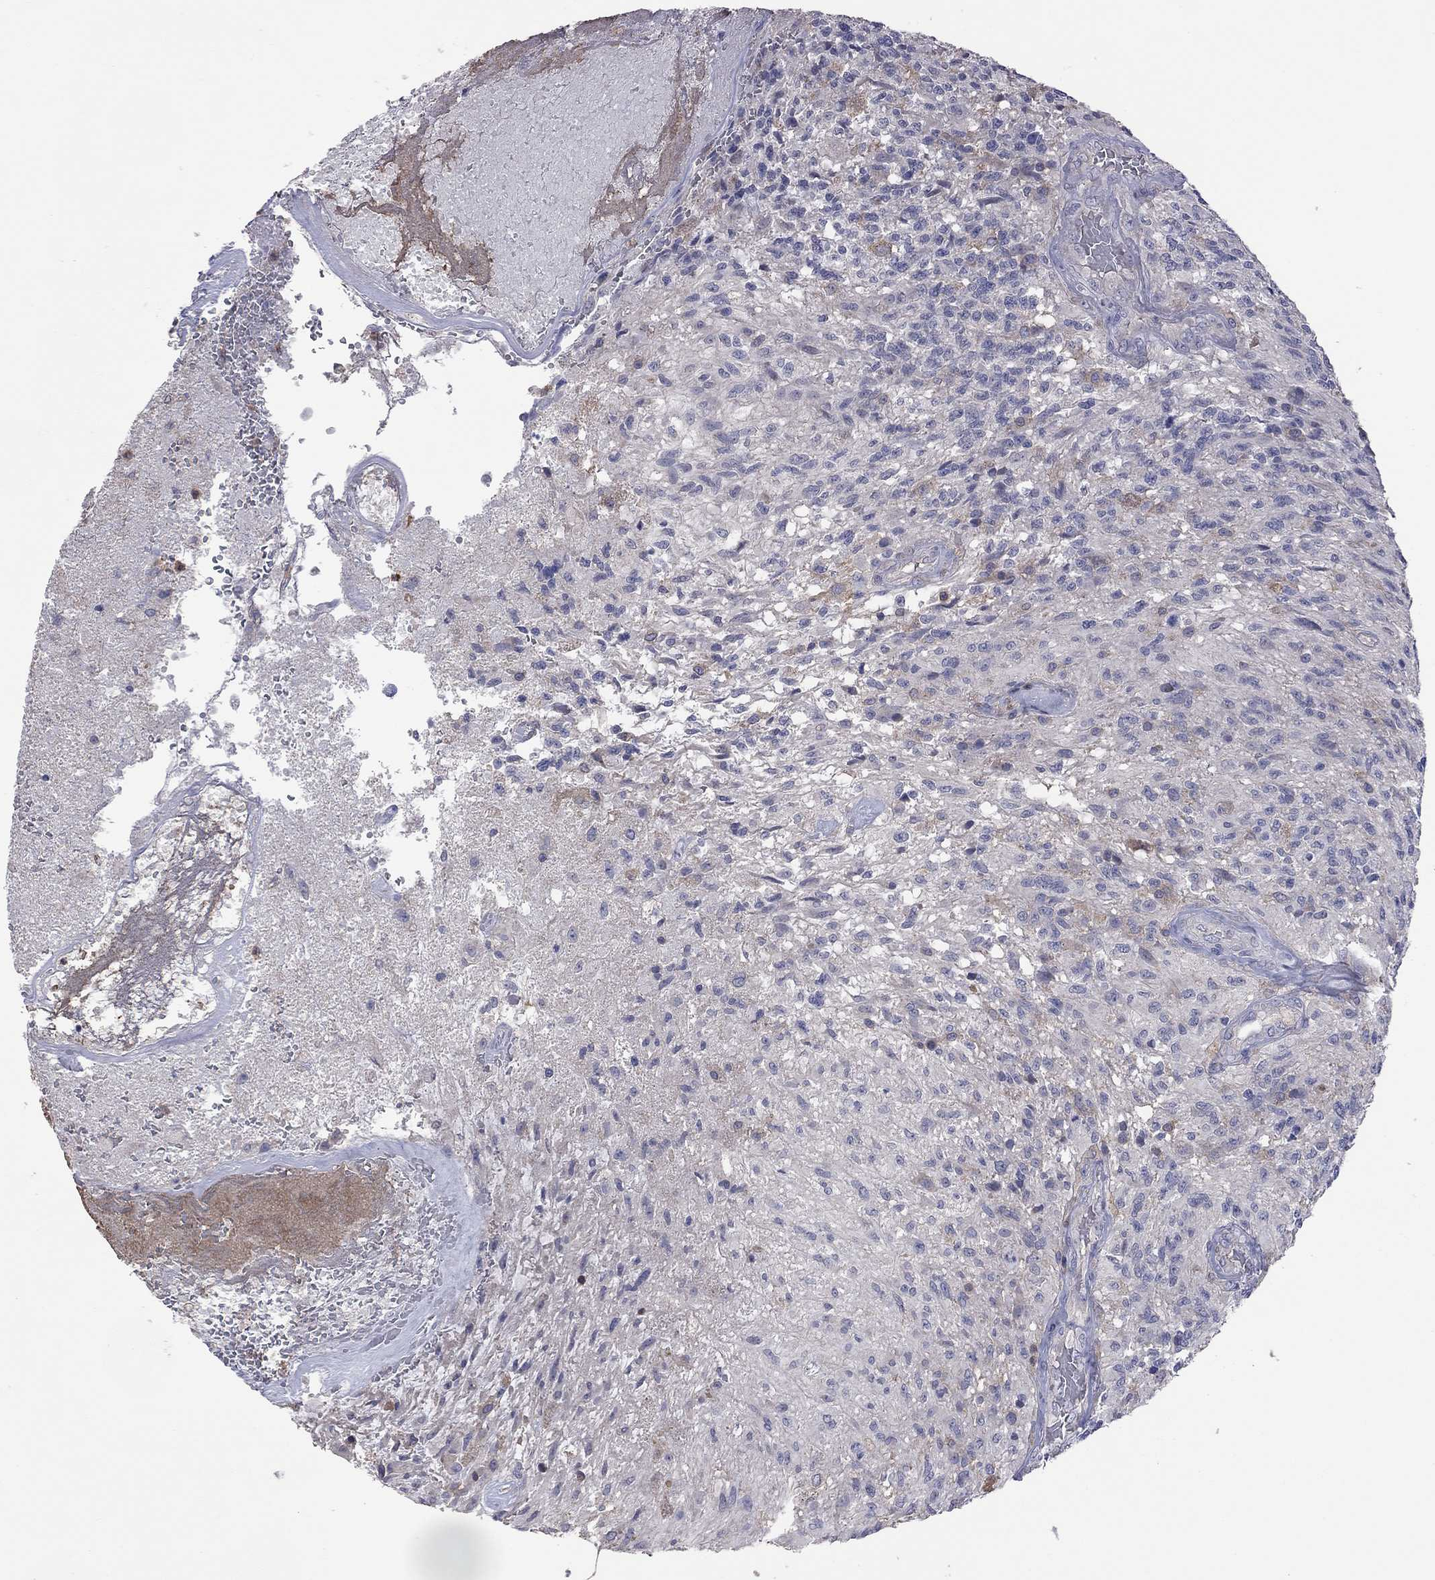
{"staining": {"intensity": "negative", "quantity": "none", "location": "none"}, "tissue": "glioma", "cell_type": "Tumor cells", "image_type": "cancer", "snomed": [{"axis": "morphology", "description": "Glioma, malignant, High grade"}, {"axis": "topography", "description": "Brain"}], "caption": "DAB (3,3'-diaminobenzidine) immunohistochemical staining of human glioma displays no significant positivity in tumor cells.", "gene": "IPCEF1", "patient": {"sex": "male", "age": 56}}